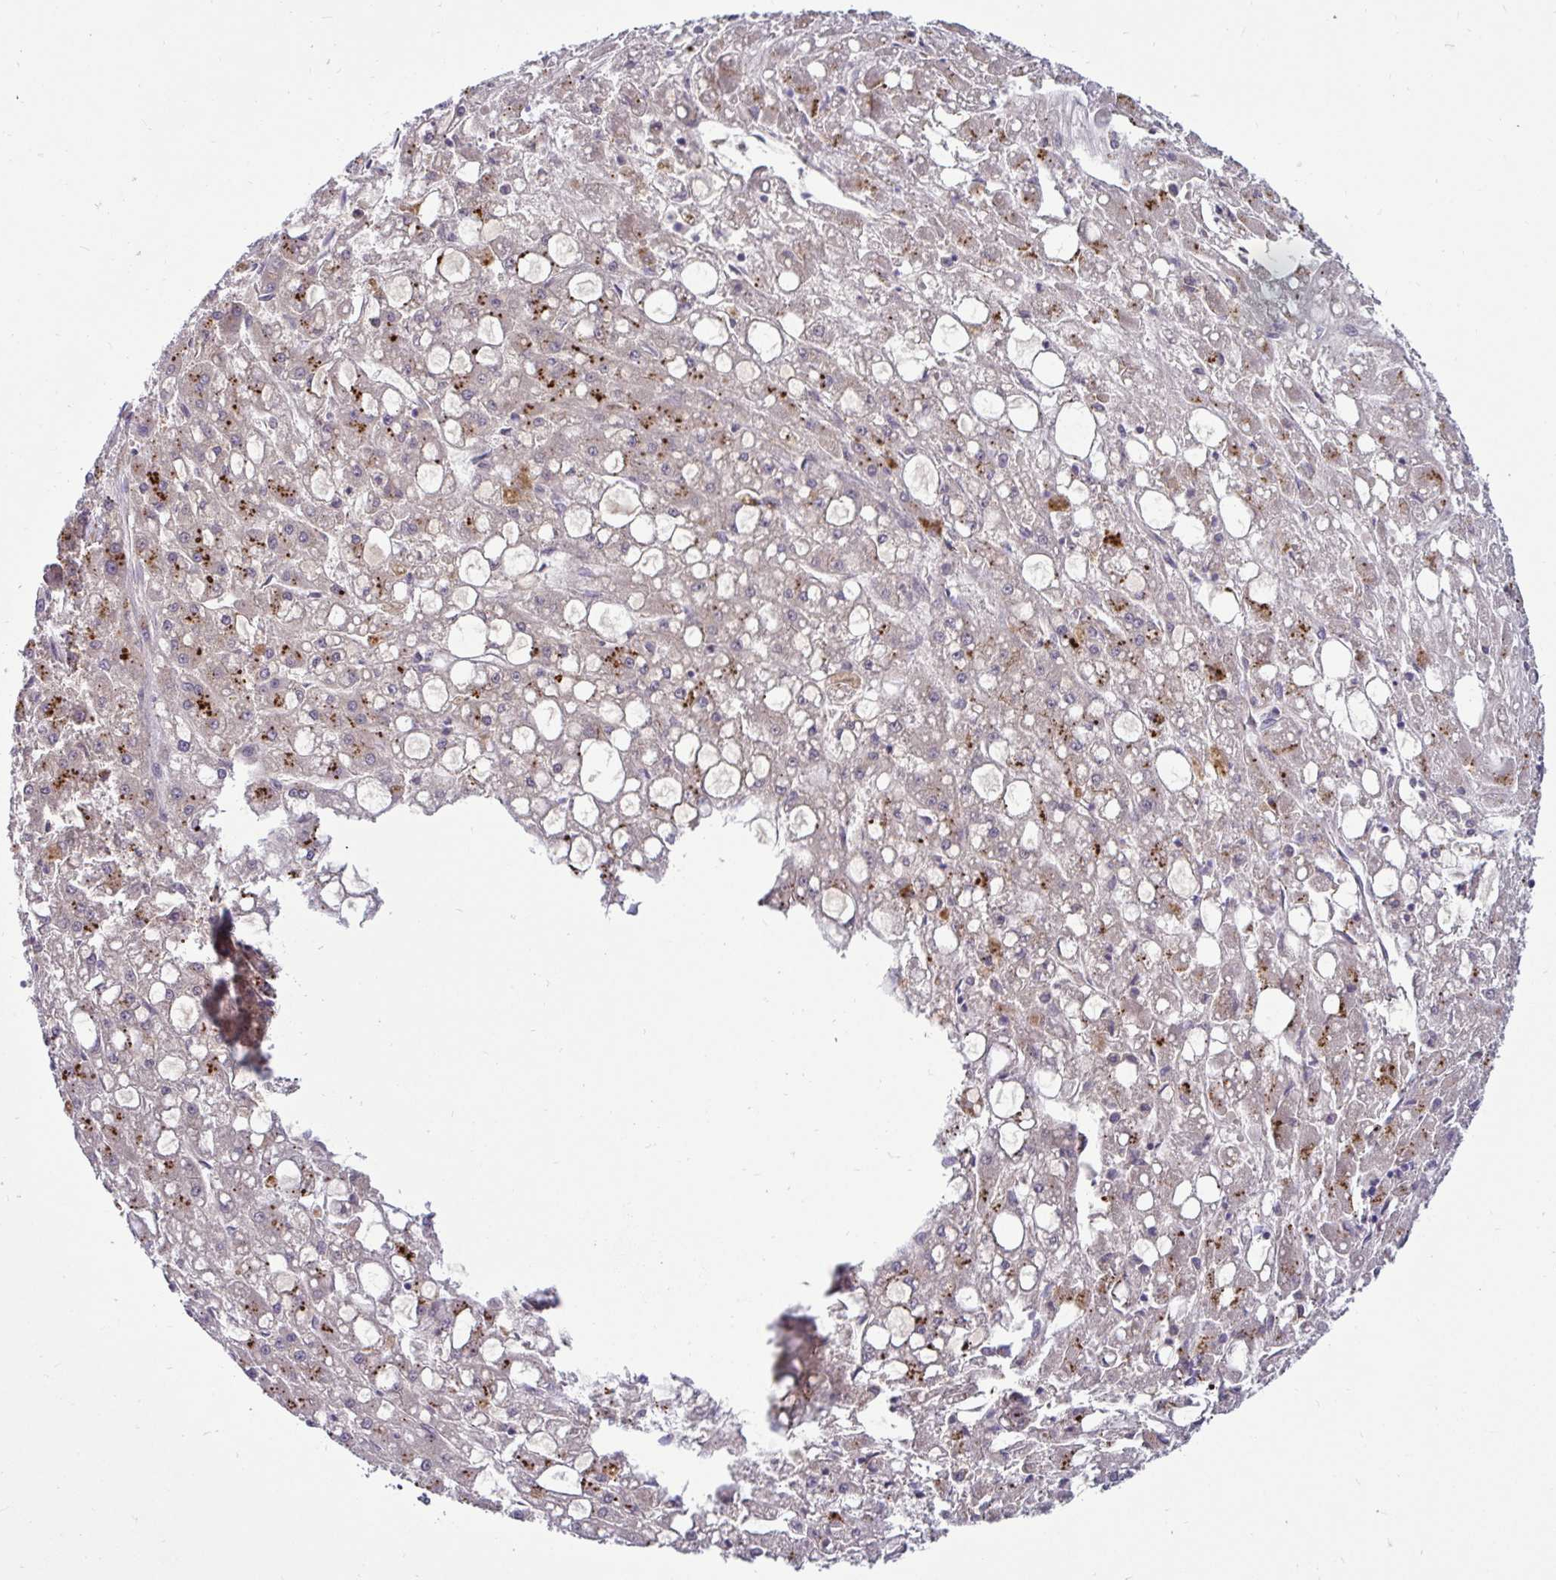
{"staining": {"intensity": "moderate", "quantity": "<25%", "location": "cytoplasmic/membranous"}, "tissue": "liver cancer", "cell_type": "Tumor cells", "image_type": "cancer", "snomed": [{"axis": "morphology", "description": "Carcinoma, Hepatocellular, NOS"}, {"axis": "topography", "description": "Liver"}], "caption": "DAB immunohistochemical staining of liver cancer demonstrates moderate cytoplasmic/membranous protein staining in about <25% of tumor cells.", "gene": "CTSZ", "patient": {"sex": "male", "age": 67}}